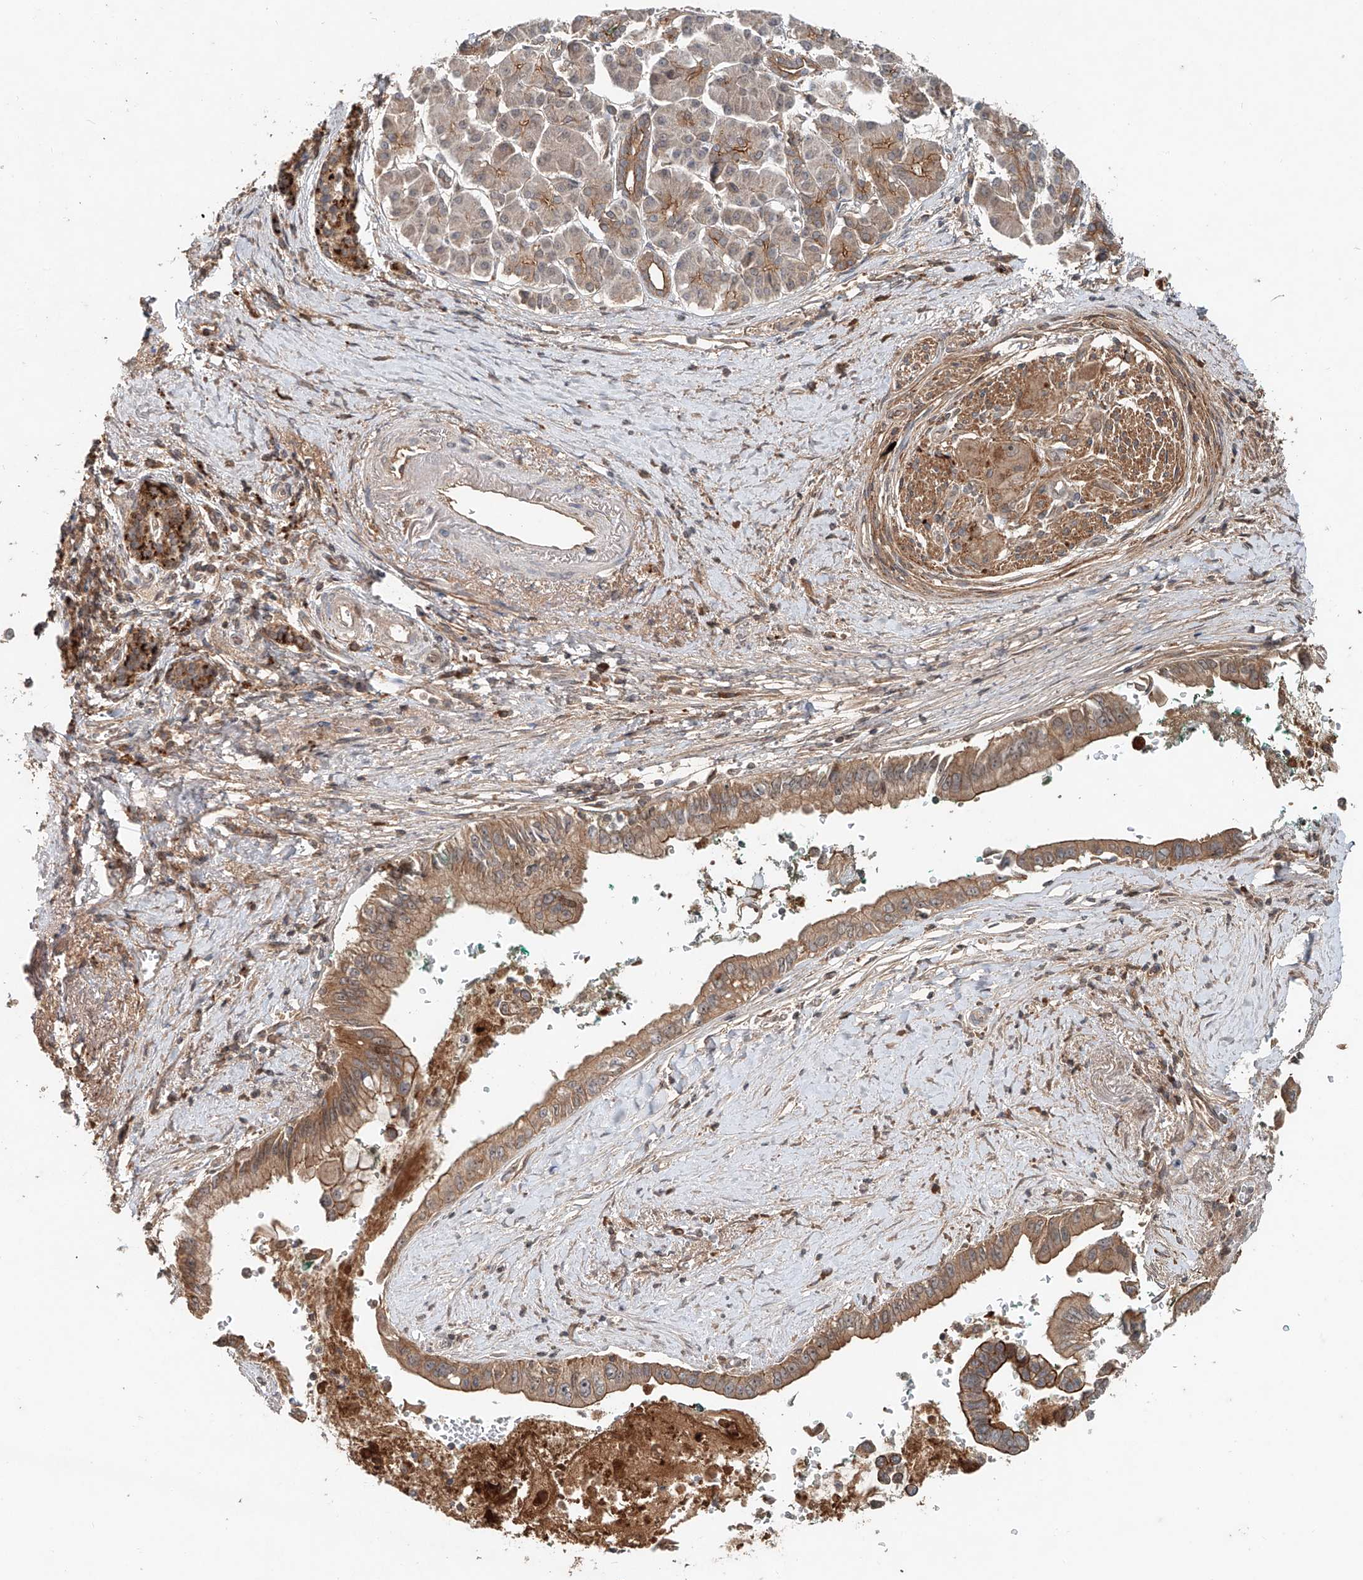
{"staining": {"intensity": "moderate", "quantity": ">75%", "location": "cytoplasmic/membranous"}, "tissue": "pancreatic cancer", "cell_type": "Tumor cells", "image_type": "cancer", "snomed": [{"axis": "morphology", "description": "Adenocarcinoma, NOS"}, {"axis": "topography", "description": "Pancreas"}], "caption": "Immunohistochemistry histopathology image of pancreatic cancer (adenocarcinoma) stained for a protein (brown), which displays medium levels of moderate cytoplasmic/membranous expression in approximately >75% of tumor cells.", "gene": "IER5", "patient": {"sex": "male", "age": 78}}